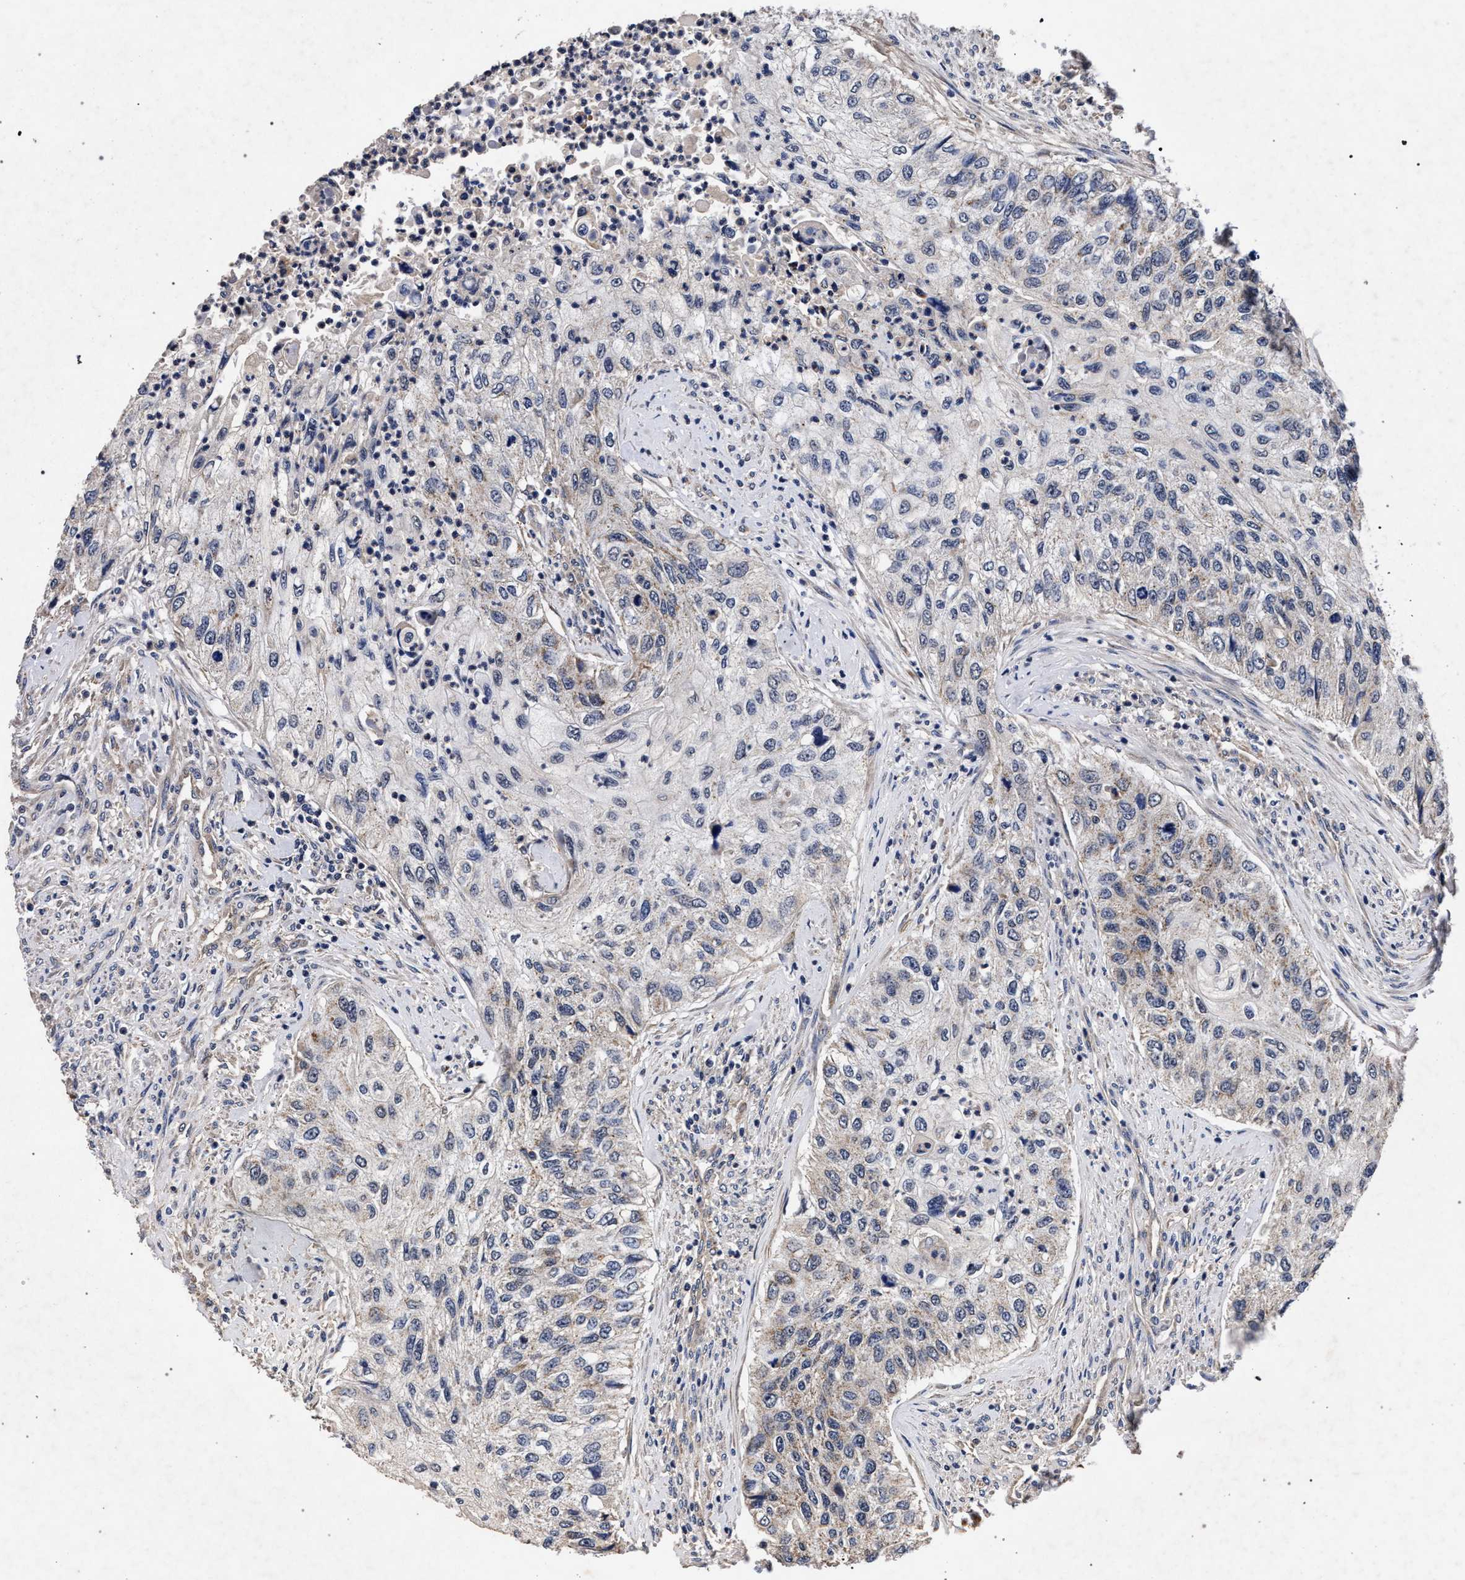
{"staining": {"intensity": "weak", "quantity": "<25%", "location": "cytoplasmic/membranous"}, "tissue": "urothelial cancer", "cell_type": "Tumor cells", "image_type": "cancer", "snomed": [{"axis": "morphology", "description": "Urothelial carcinoma, High grade"}, {"axis": "topography", "description": "Urinary bladder"}], "caption": "The IHC histopathology image has no significant staining in tumor cells of urothelial cancer tissue.", "gene": "CFAP95", "patient": {"sex": "female", "age": 60}}